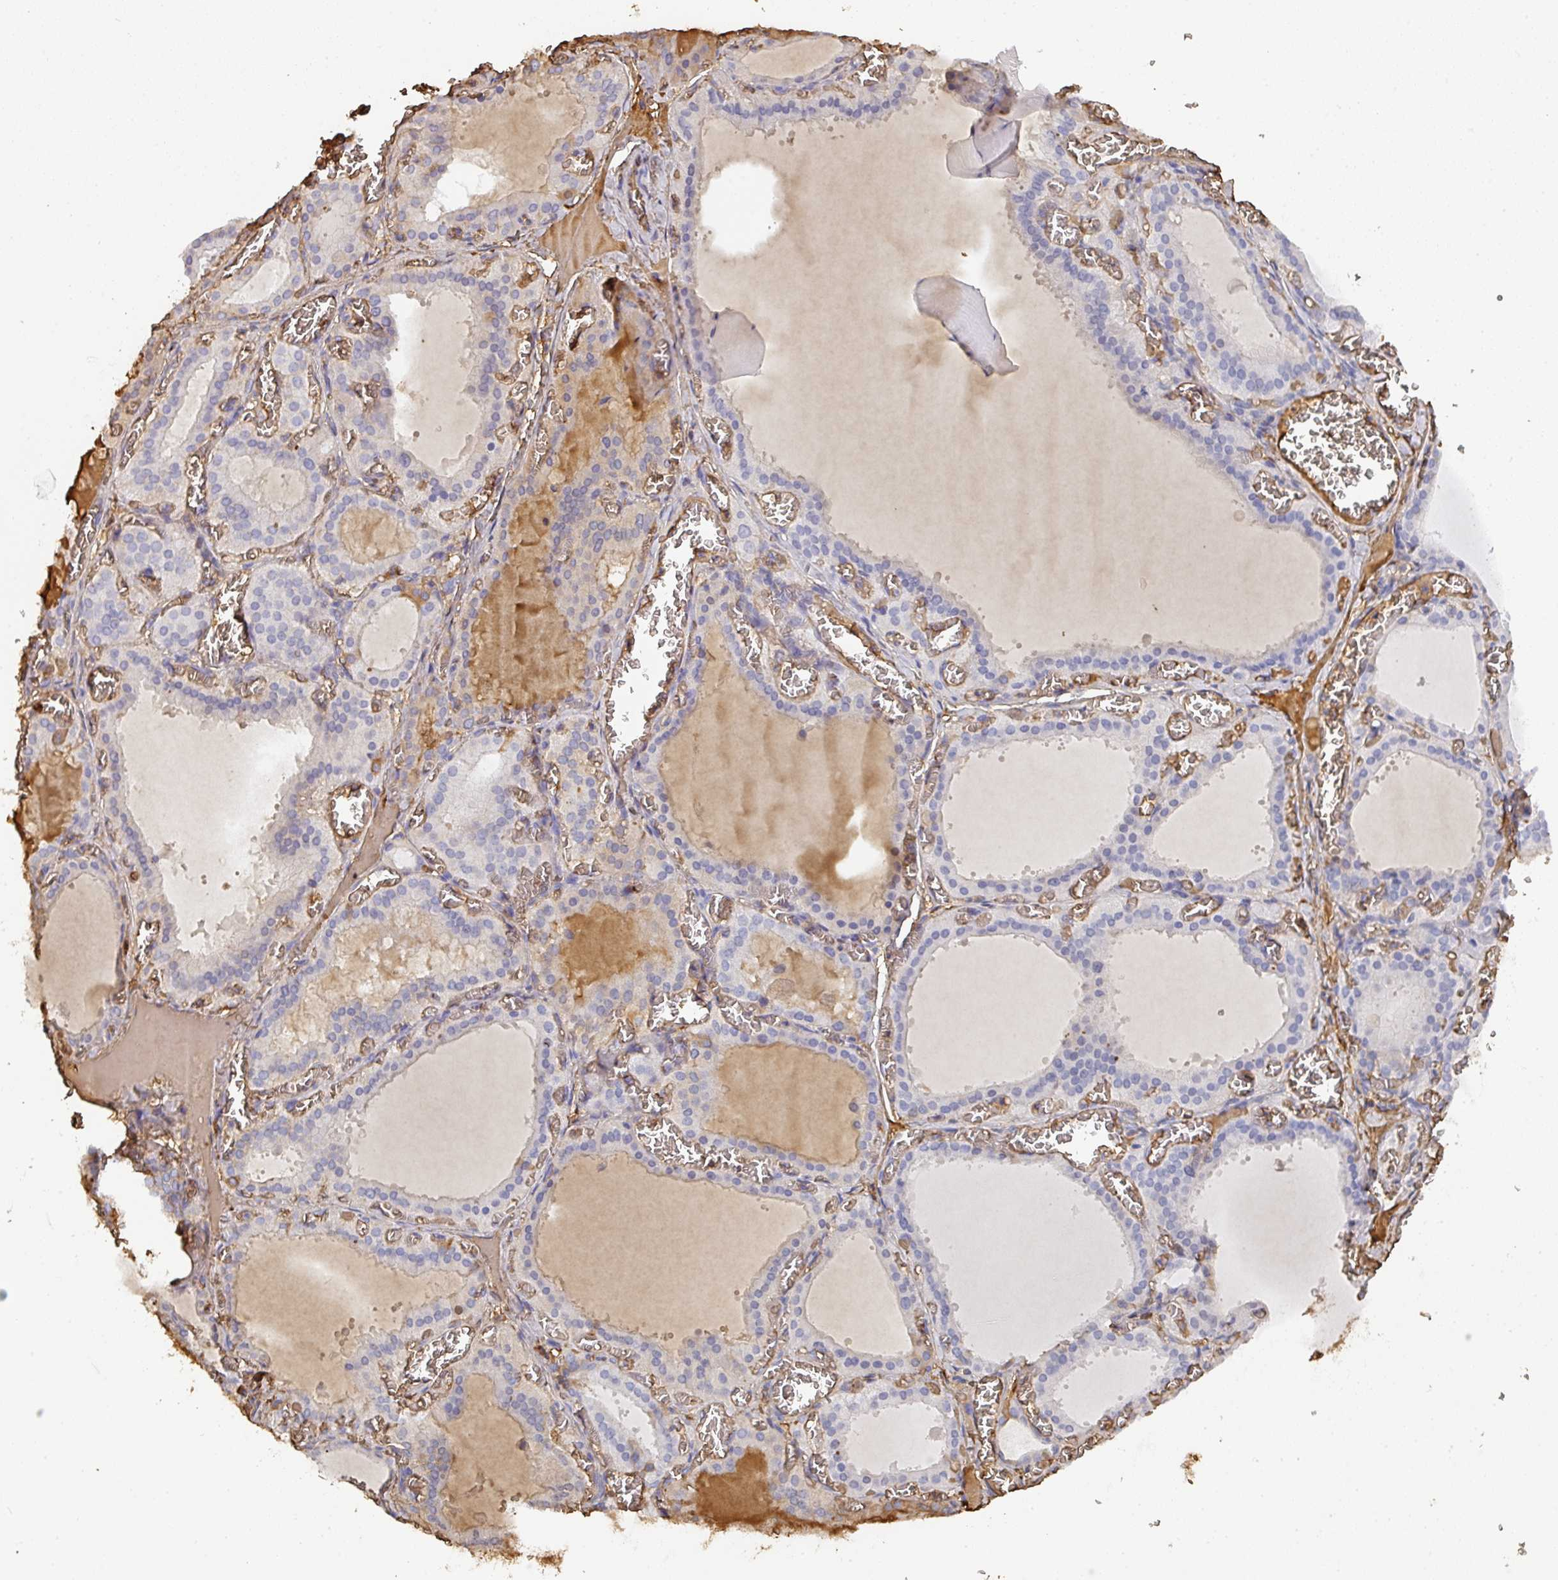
{"staining": {"intensity": "negative", "quantity": "none", "location": "none"}, "tissue": "thyroid gland", "cell_type": "Glandular cells", "image_type": "normal", "snomed": [{"axis": "morphology", "description": "Normal tissue, NOS"}, {"axis": "topography", "description": "Thyroid gland"}], "caption": "Immunohistochemistry of normal thyroid gland shows no positivity in glandular cells.", "gene": "ALB", "patient": {"sex": "female", "age": 30}}